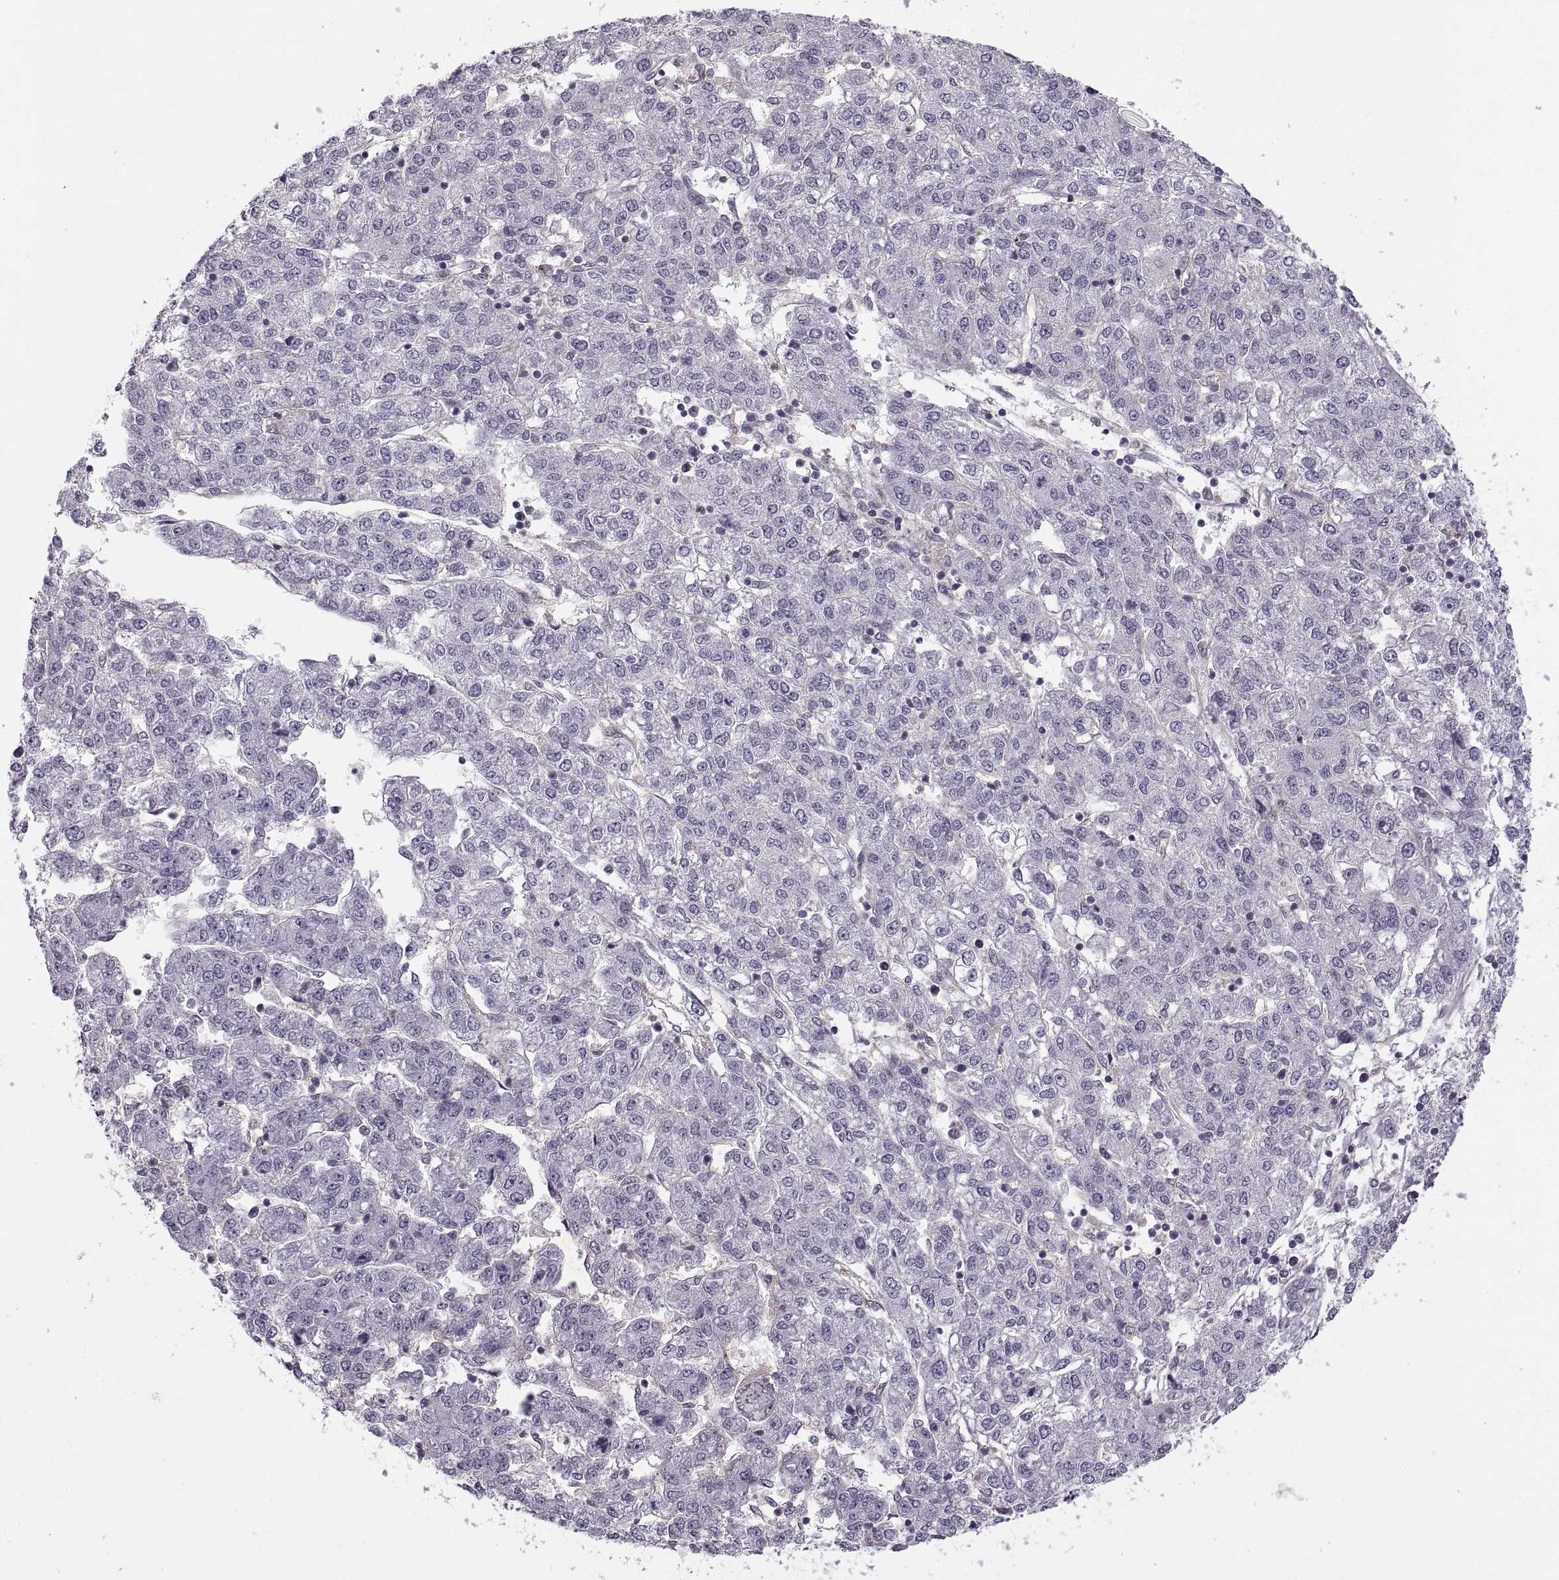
{"staining": {"intensity": "negative", "quantity": "none", "location": "none"}, "tissue": "liver cancer", "cell_type": "Tumor cells", "image_type": "cancer", "snomed": [{"axis": "morphology", "description": "Carcinoma, Hepatocellular, NOS"}, {"axis": "topography", "description": "Liver"}], "caption": "The image shows no significant expression in tumor cells of hepatocellular carcinoma (liver).", "gene": "RALB", "patient": {"sex": "male", "age": 56}}